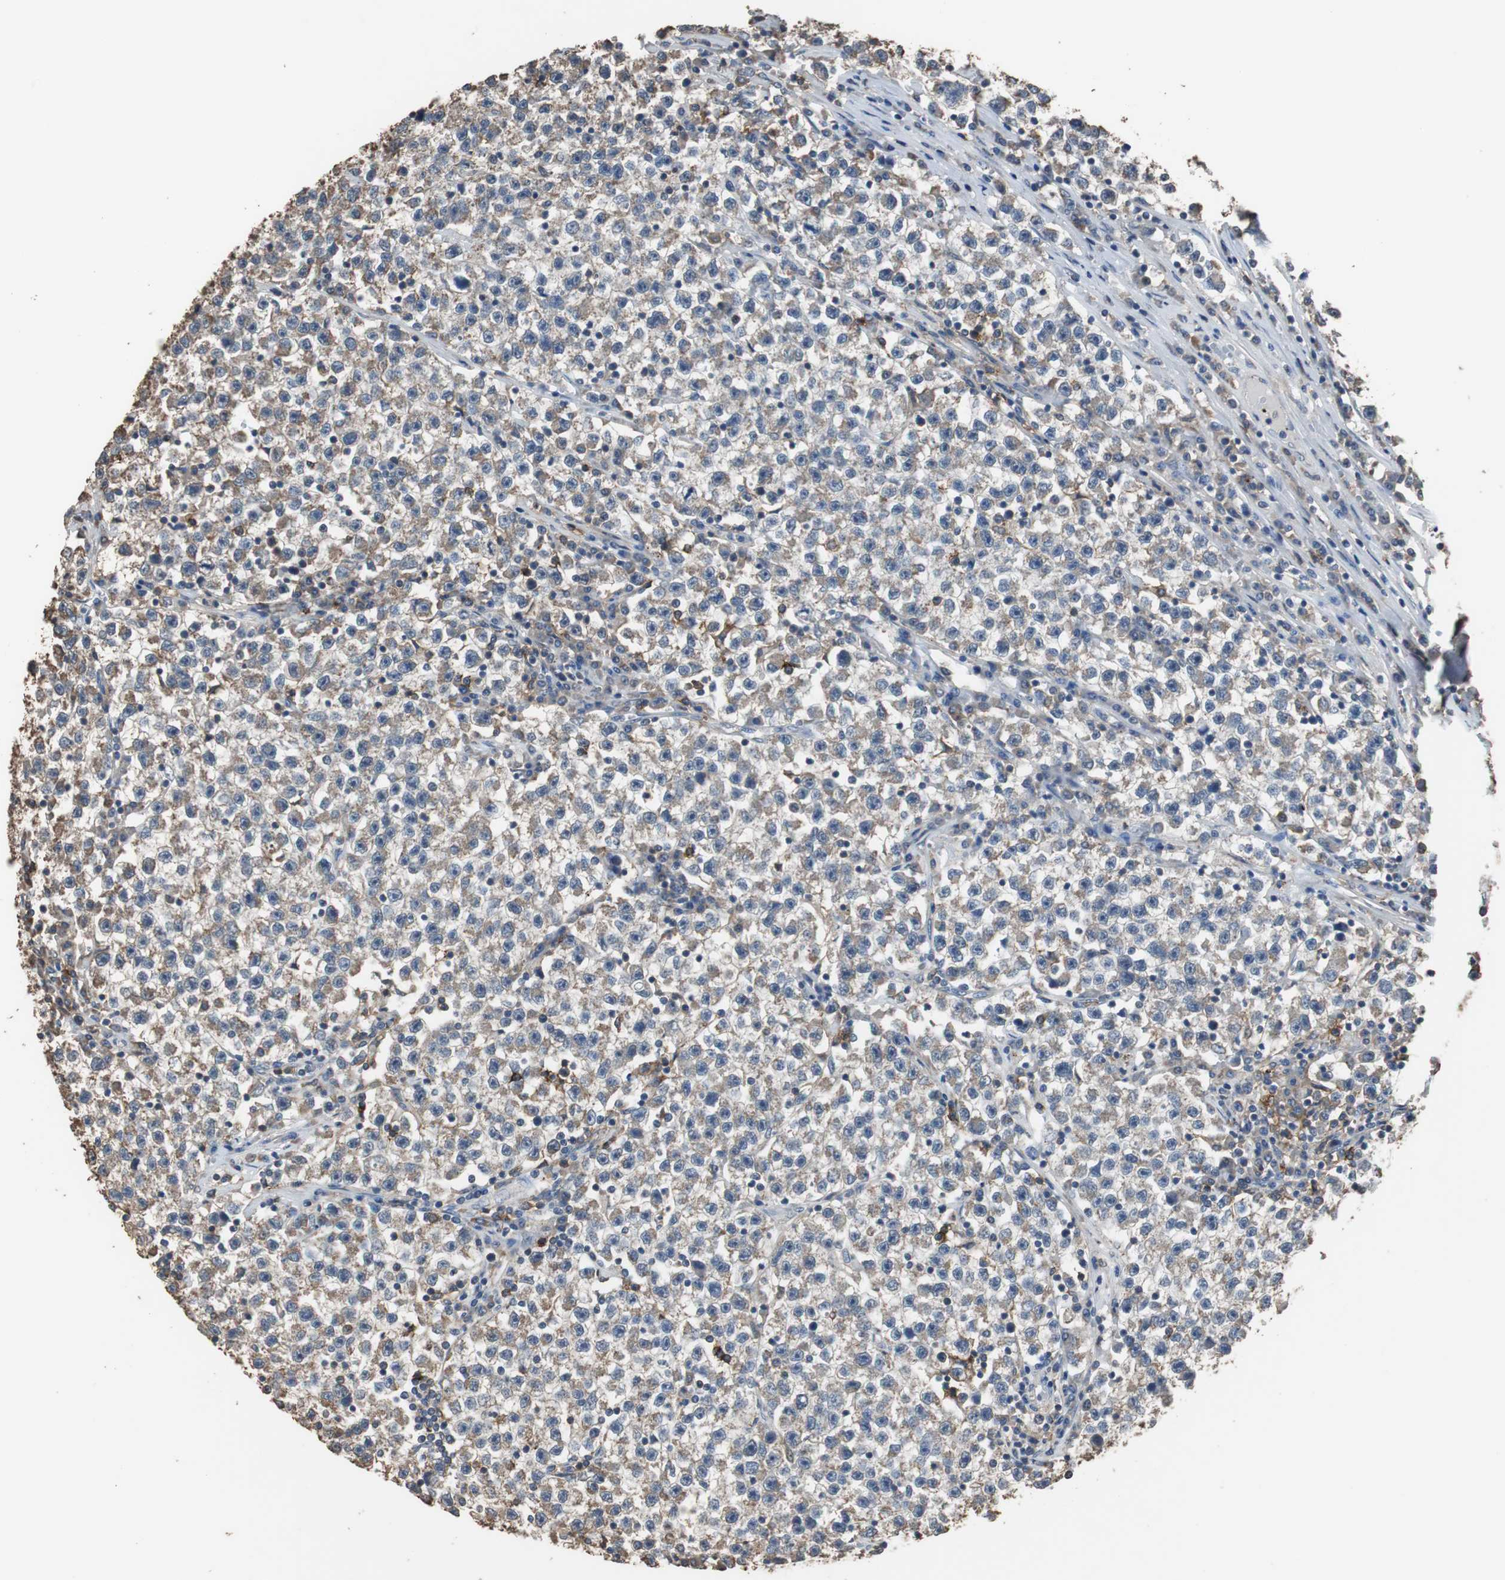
{"staining": {"intensity": "weak", "quantity": "25%-75%", "location": "cytoplasmic/membranous"}, "tissue": "testis cancer", "cell_type": "Tumor cells", "image_type": "cancer", "snomed": [{"axis": "morphology", "description": "Seminoma, NOS"}, {"axis": "topography", "description": "Testis"}], "caption": "Human testis seminoma stained with a brown dye exhibits weak cytoplasmic/membranous positive positivity in about 25%-75% of tumor cells.", "gene": "SCIMP", "patient": {"sex": "male", "age": 22}}